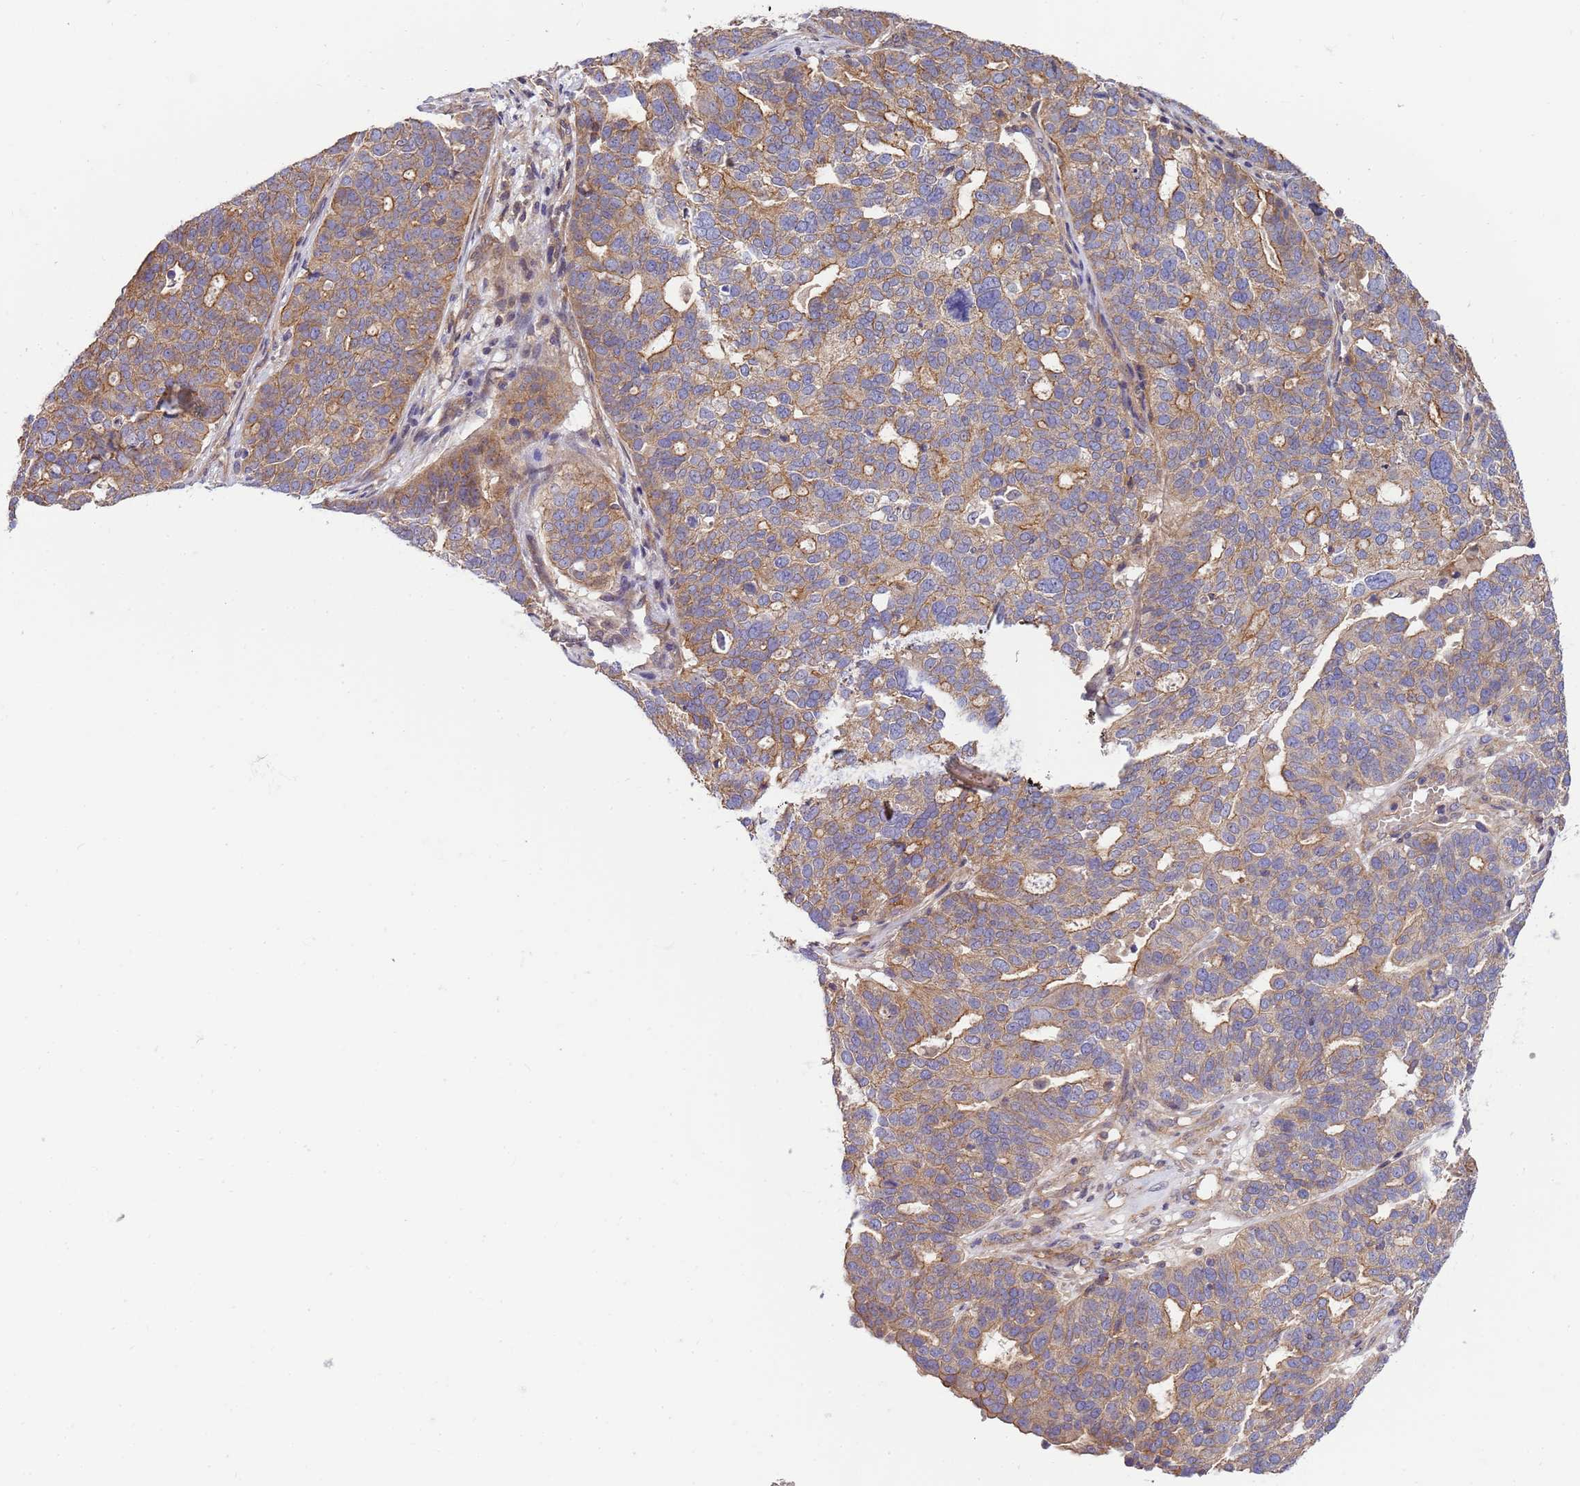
{"staining": {"intensity": "moderate", "quantity": ">75%", "location": "cytoplasmic/membranous"}, "tissue": "ovarian cancer", "cell_type": "Tumor cells", "image_type": "cancer", "snomed": [{"axis": "morphology", "description": "Cystadenocarcinoma, serous, NOS"}, {"axis": "topography", "description": "Ovary"}], "caption": "Protein staining of ovarian serous cystadenocarcinoma tissue displays moderate cytoplasmic/membranous staining in approximately >75% of tumor cells. The staining was performed using DAB (3,3'-diaminobenzidine), with brown indicating positive protein expression. Nuclei are stained blue with hematoxylin.", "gene": "SMCO3", "patient": {"sex": "female", "age": 59}}